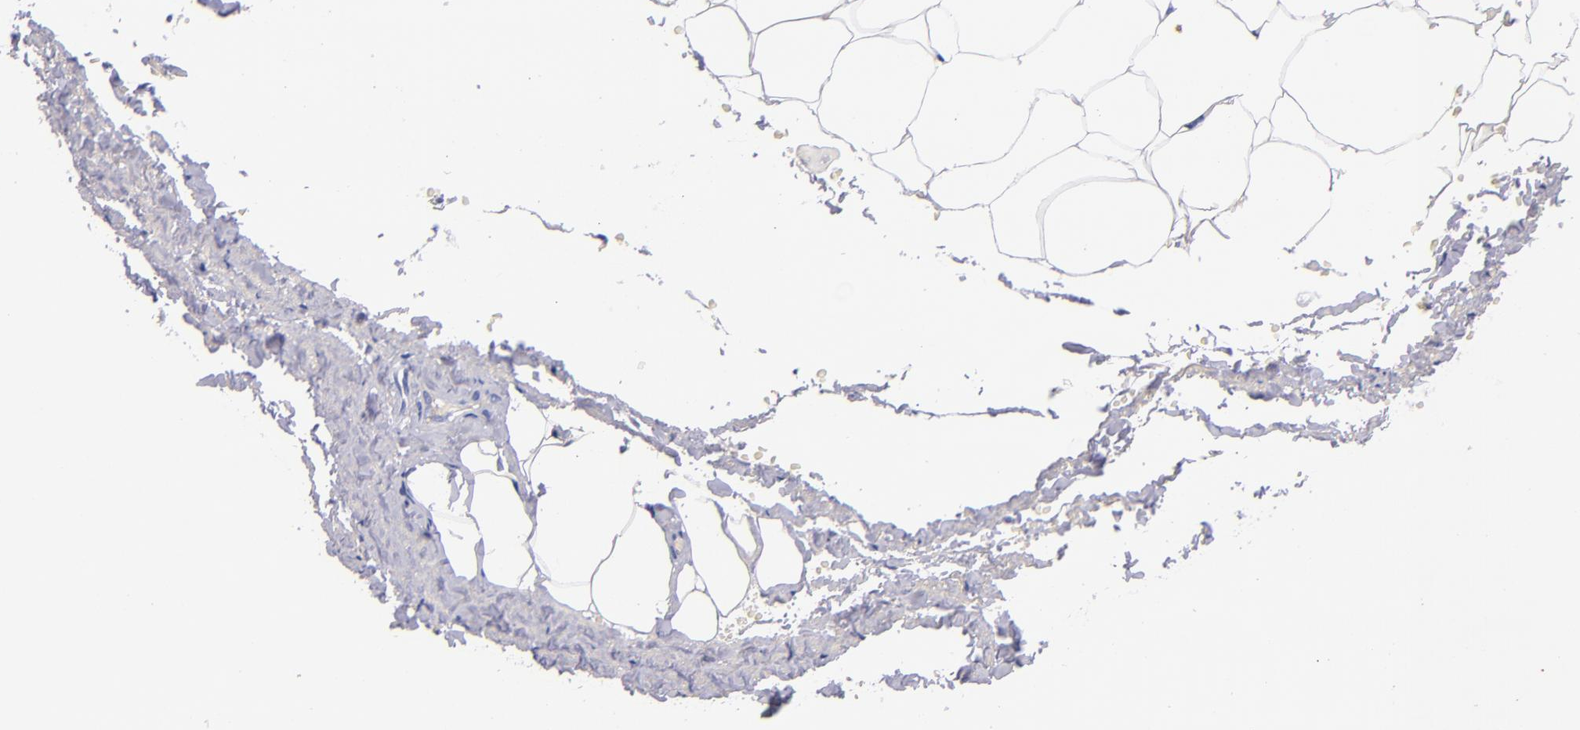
{"staining": {"intensity": "negative", "quantity": "none", "location": "none"}, "tissue": "adipose tissue", "cell_type": "Adipocytes", "image_type": "normal", "snomed": [{"axis": "morphology", "description": "Normal tissue, NOS"}, {"axis": "topography", "description": "Soft tissue"}, {"axis": "topography", "description": "Peripheral nerve tissue"}], "caption": "Immunohistochemistry (IHC) histopathology image of normal adipose tissue: adipose tissue stained with DAB demonstrates no significant protein staining in adipocytes.", "gene": "NOS3", "patient": {"sex": "female", "age": 68}}